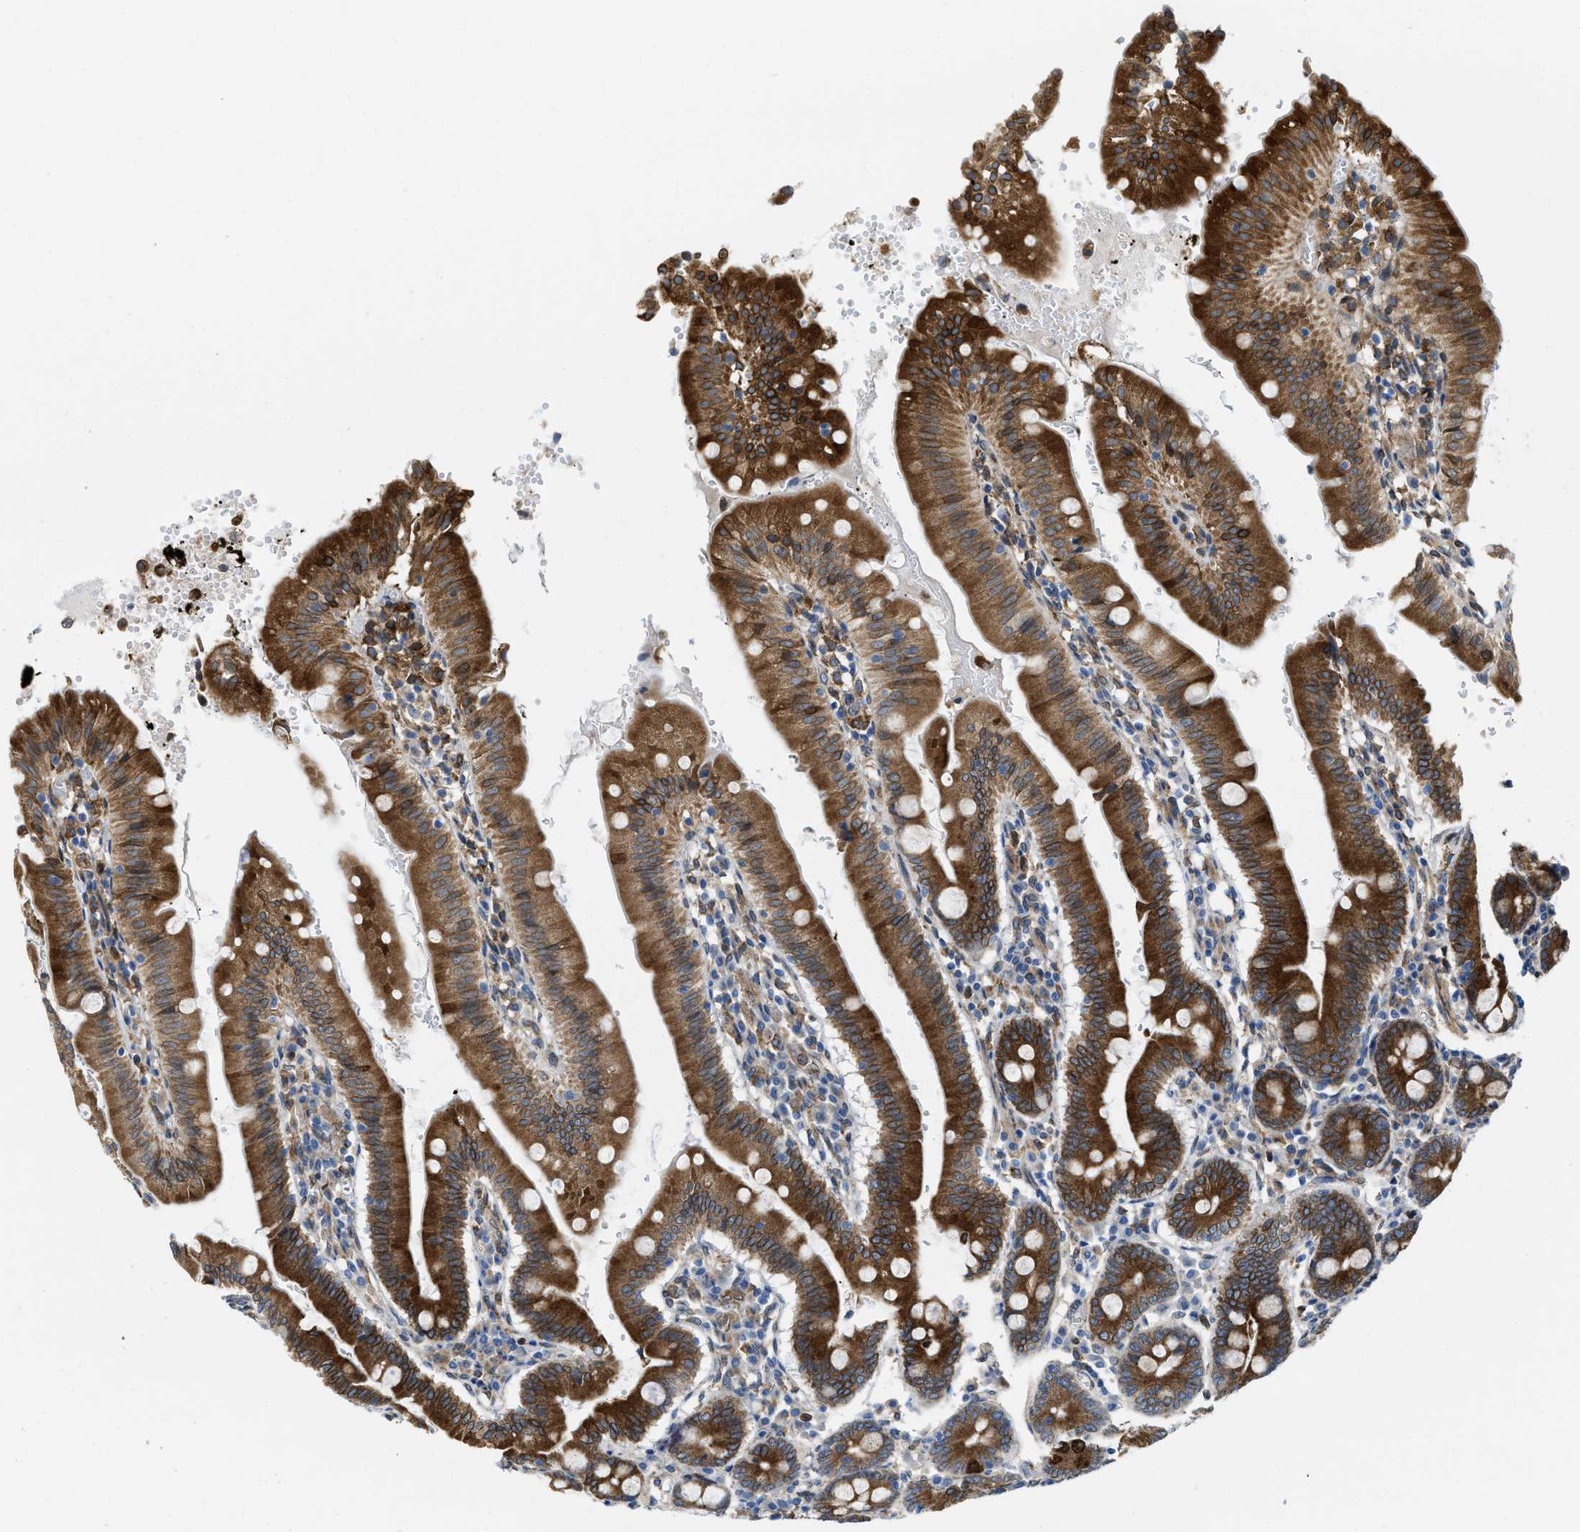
{"staining": {"intensity": "strong", "quantity": ">75%", "location": "cytoplasmic/membranous"}, "tissue": "small intestine", "cell_type": "Glandular cells", "image_type": "normal", "snomed": [{"axis": "morphology", "description": "Normal tissue, NOS"}, {"axis": "topography", "description": "Small intestine"}], "caption": "Protein analysis of unremarkable small intestine exhibits strong cytoplasmic/membranous expression in about >75% of glandular cells. (DAB = brown stain, brightfield microscopy at high magnification).", "gene": "ERLIN2", "patient": {"sex": "male", "age": 71}}